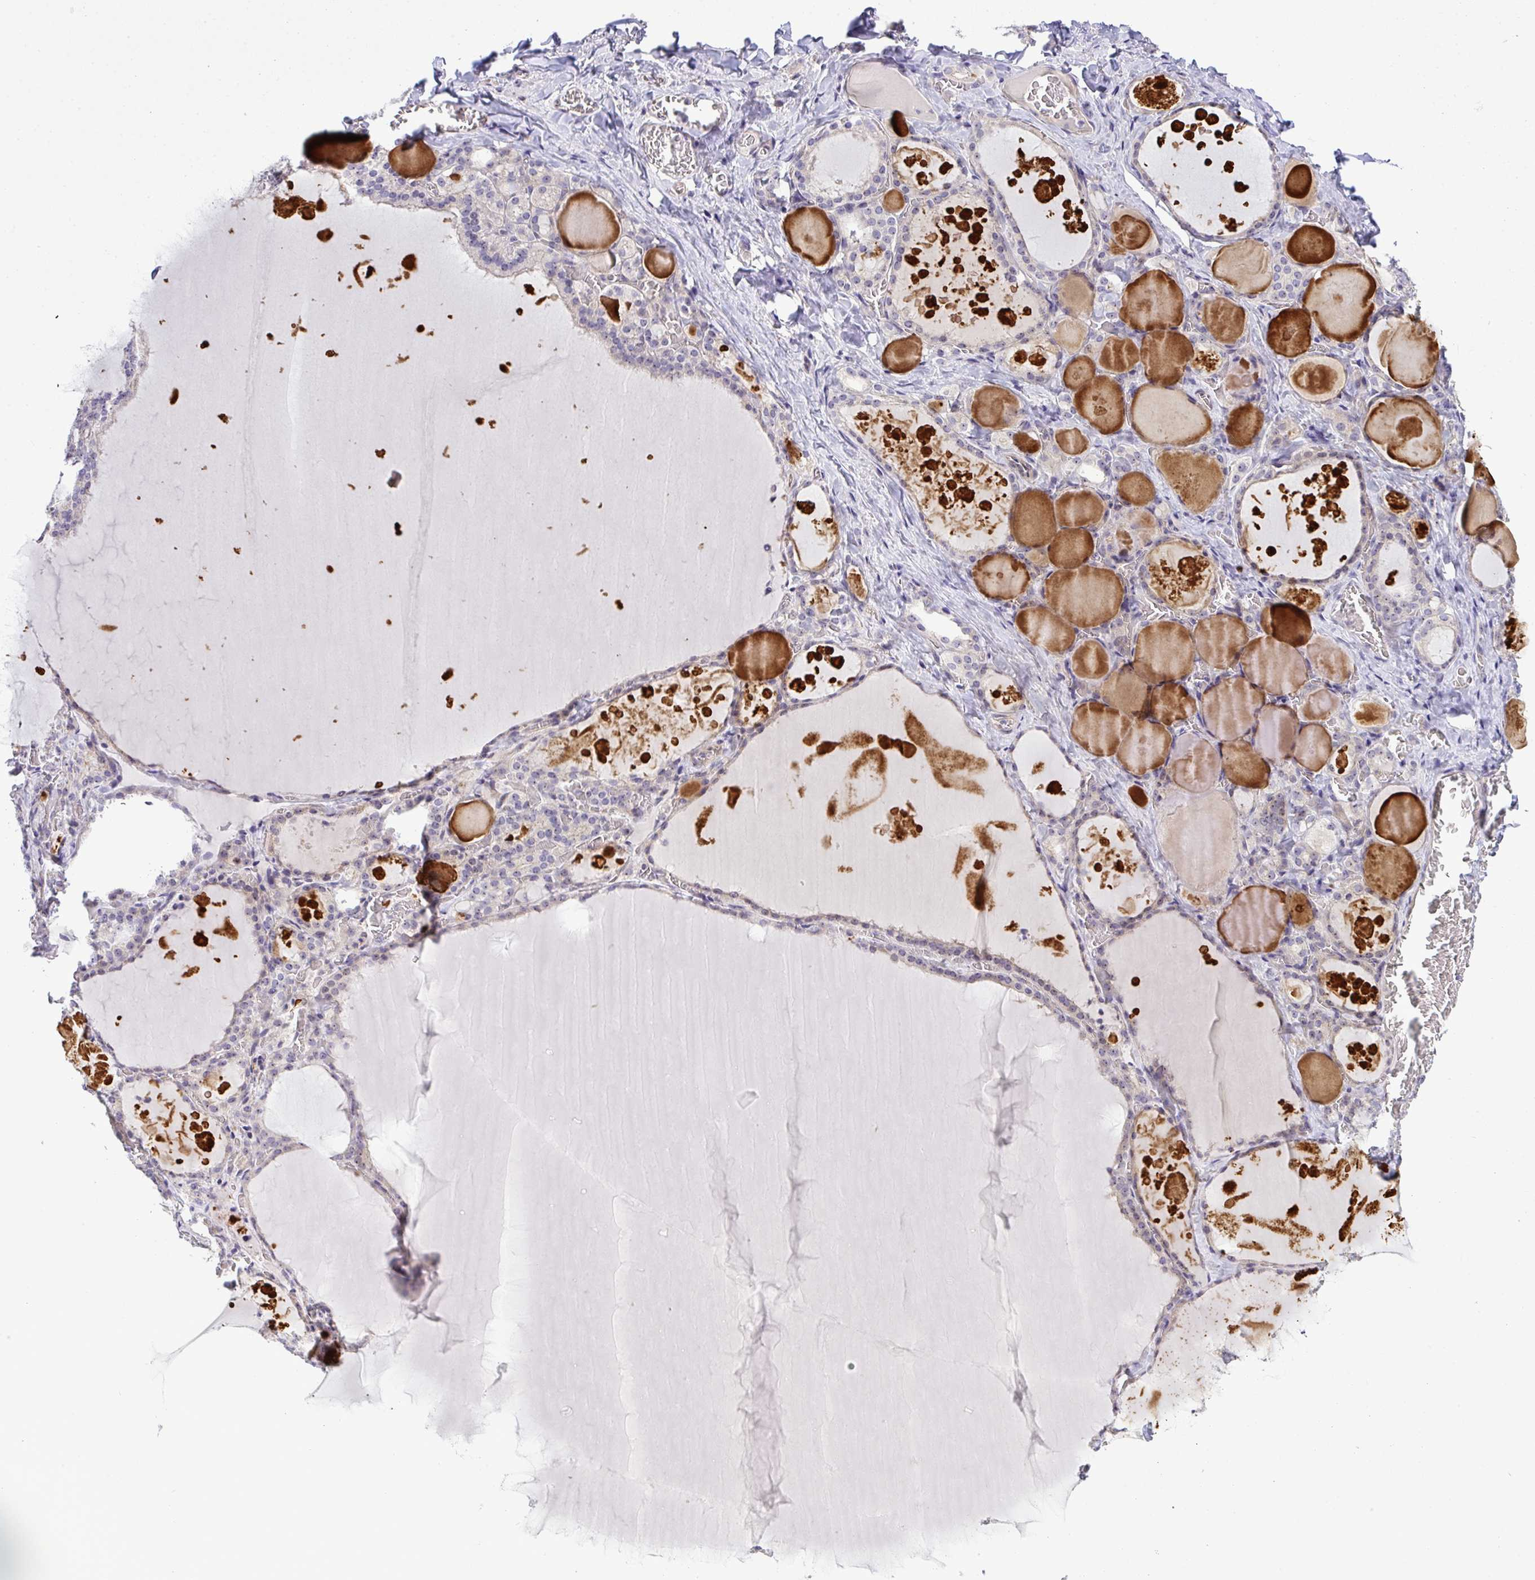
{"staining": {"intensity": "weak", "quantity": "<25%", "location": "cytoplasmic/membranous"}, "tissue": "thyroid gland", "cell_type": "Glandular cells", "image_type": "normal", "snomed": [{"axis": "morphology", "description": "Normal tissue, NOS"}, {"axis": "topography", "description": "Thyroid gland"}], "caption": "A micrograph of human thyroid gland is negative for staining in glandular cells. Brightfield microscopy of IHC stained with DAB (3,3'-diaminobenzidine) (brown) and hematoxylin (blue), captured at high magnification.", "gene": "NT5C1A", "patient": {"sex": "male", "age": 56}}